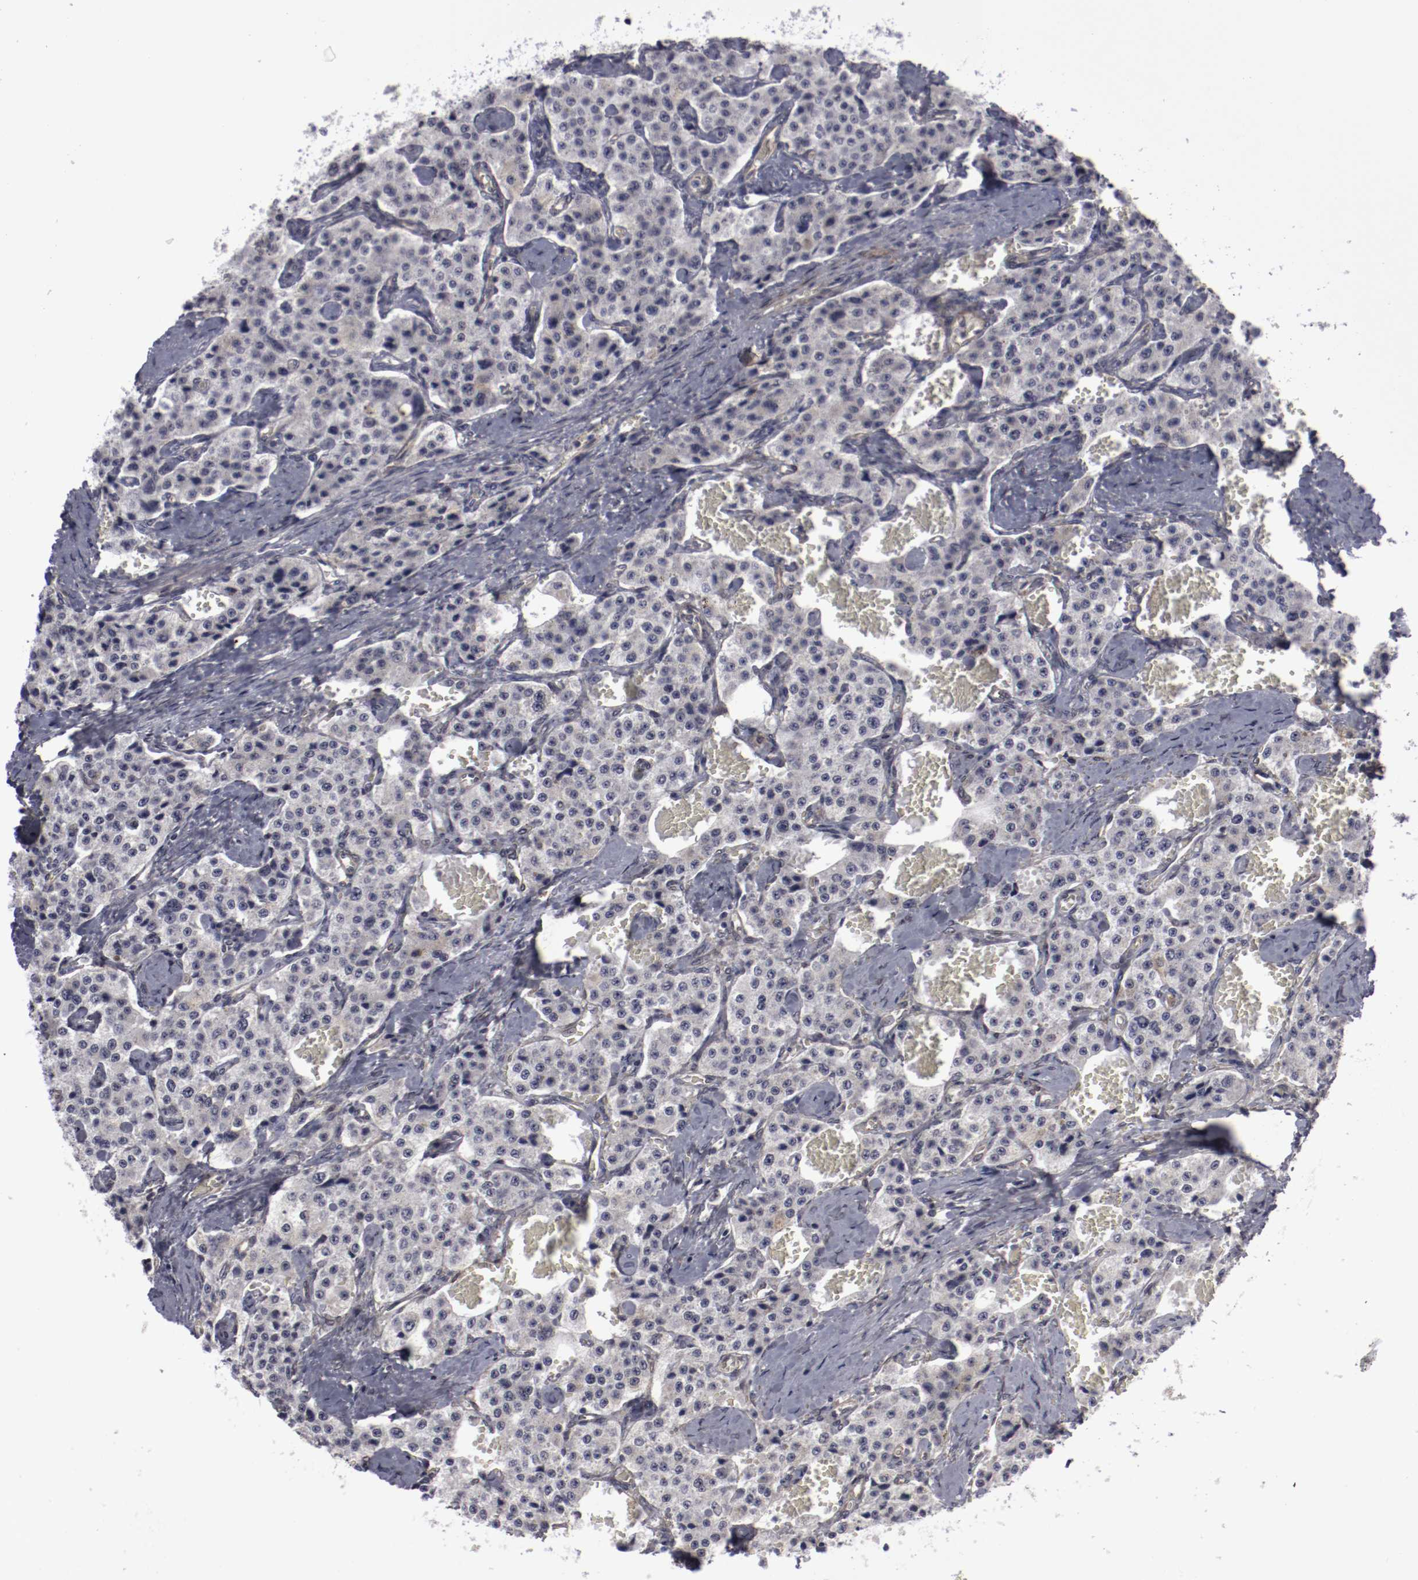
{"staining": {"intensity": "negative", "quantity": "none", "location": "none"}, "tissue": "carcinoid", "cell_type": "Tumor cells", "image_type": "cancer", "snomed": [{"axis": "morphology", "description": "Carcinoid, malignant, NOS"}, {"axis": "topography", "description": "Small intestine"}], "caption": "Image shows no protein positivity in tumor cells of carcinoid (malignant) tissue. Brightfield microscopy of IHC stained with DAB (brown) and hematoxylin (blue), captured at high magnification.", "gene": "LEF1", "patient": {"sex": "male", "age": 52}}